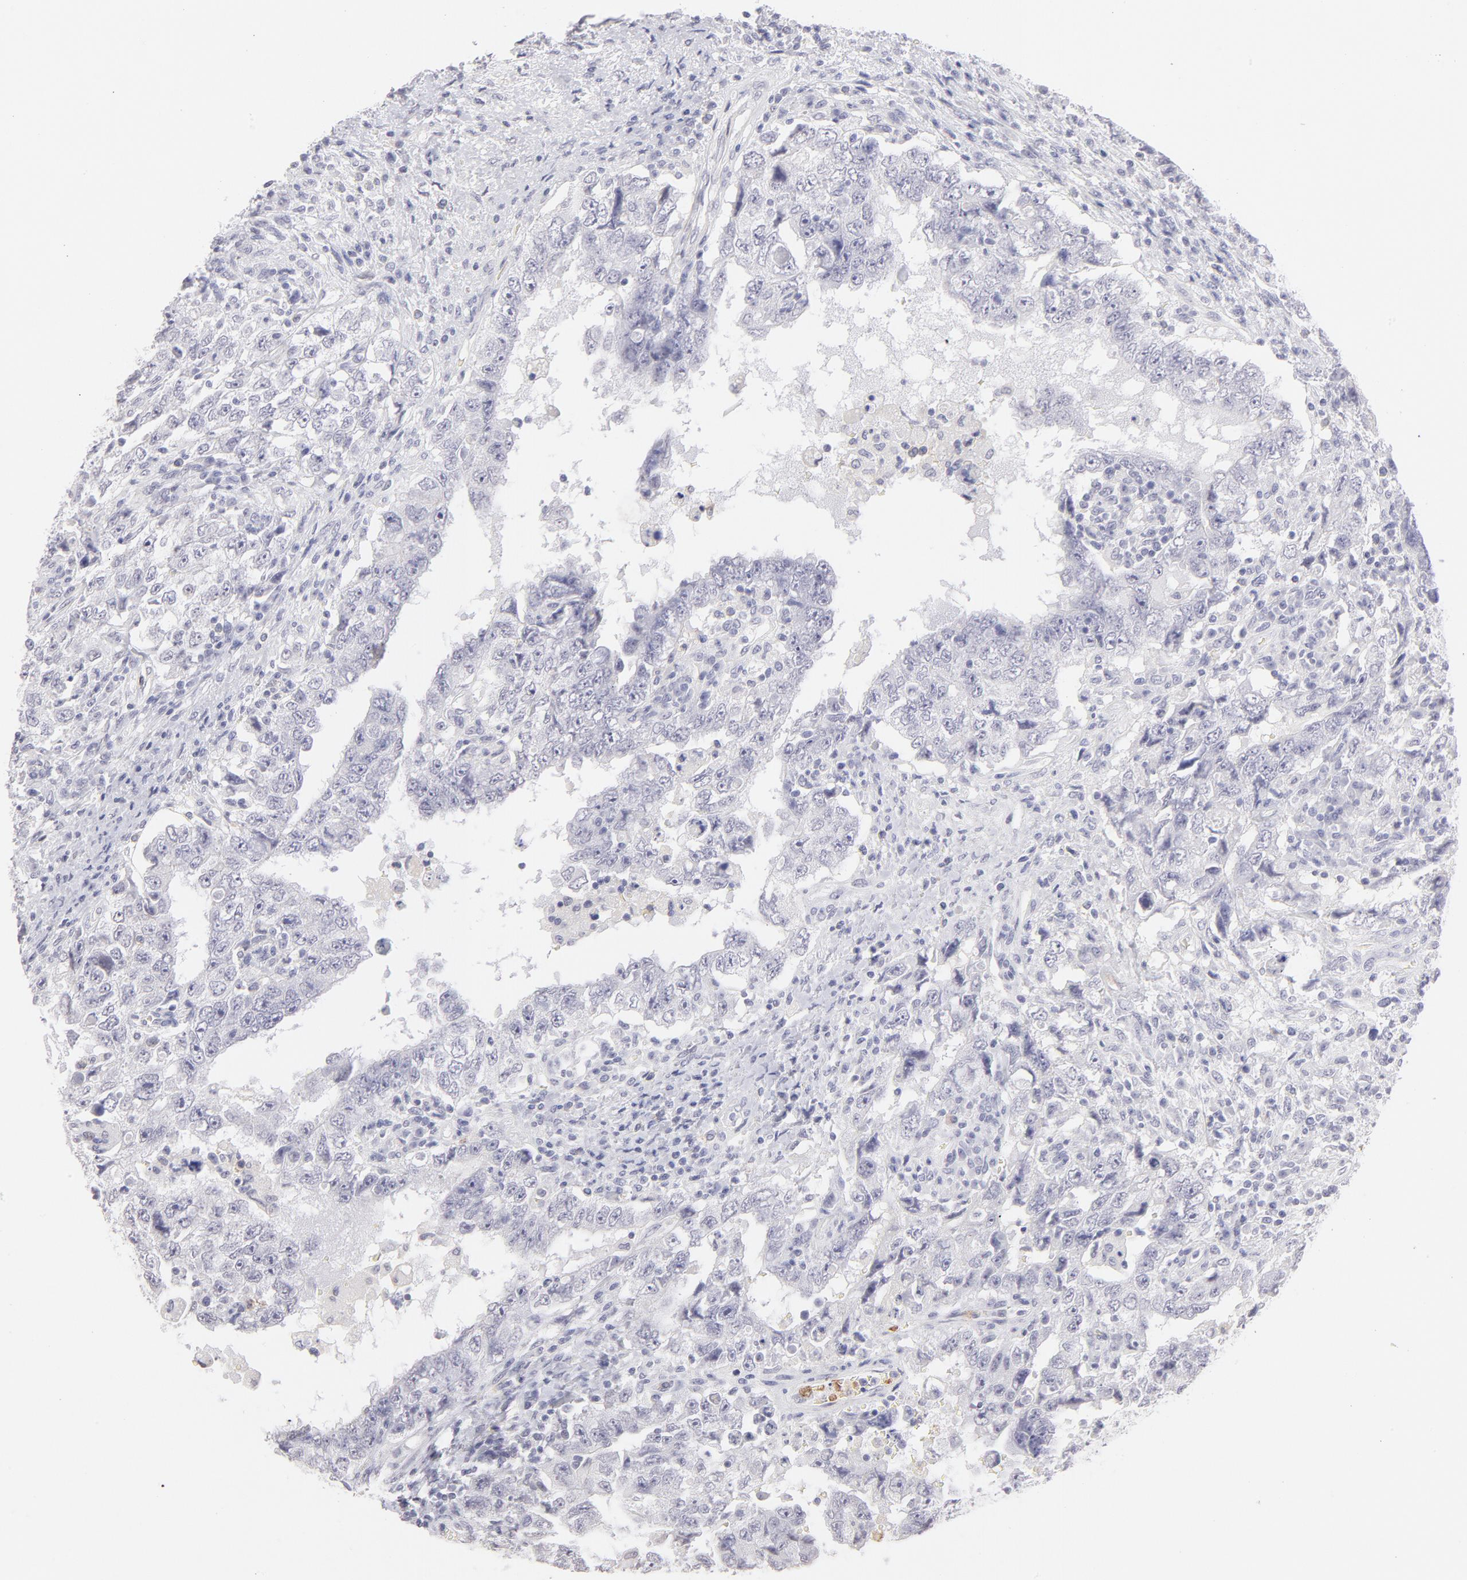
{"staining": {"intensity": "negative", "quantity": "none", "location": "none"}, "tissue": "testis cancer", "cell_type": "Tumor cells", "image_type": "cancer", "snomed": [{"axis": "morphology", "description": "Carcinoma, Embryonal, NOS"}, {"axis": "topography", "description": "Testis"}], "caption": "High power microscopy image of an immunohistochemistry (IHC) histopathology image of embryonal carcinoma (testis), revealing no significant staining in tumor cells.", "gene": "LTB4R", "patient": {"sex": "male", "age": 26}}